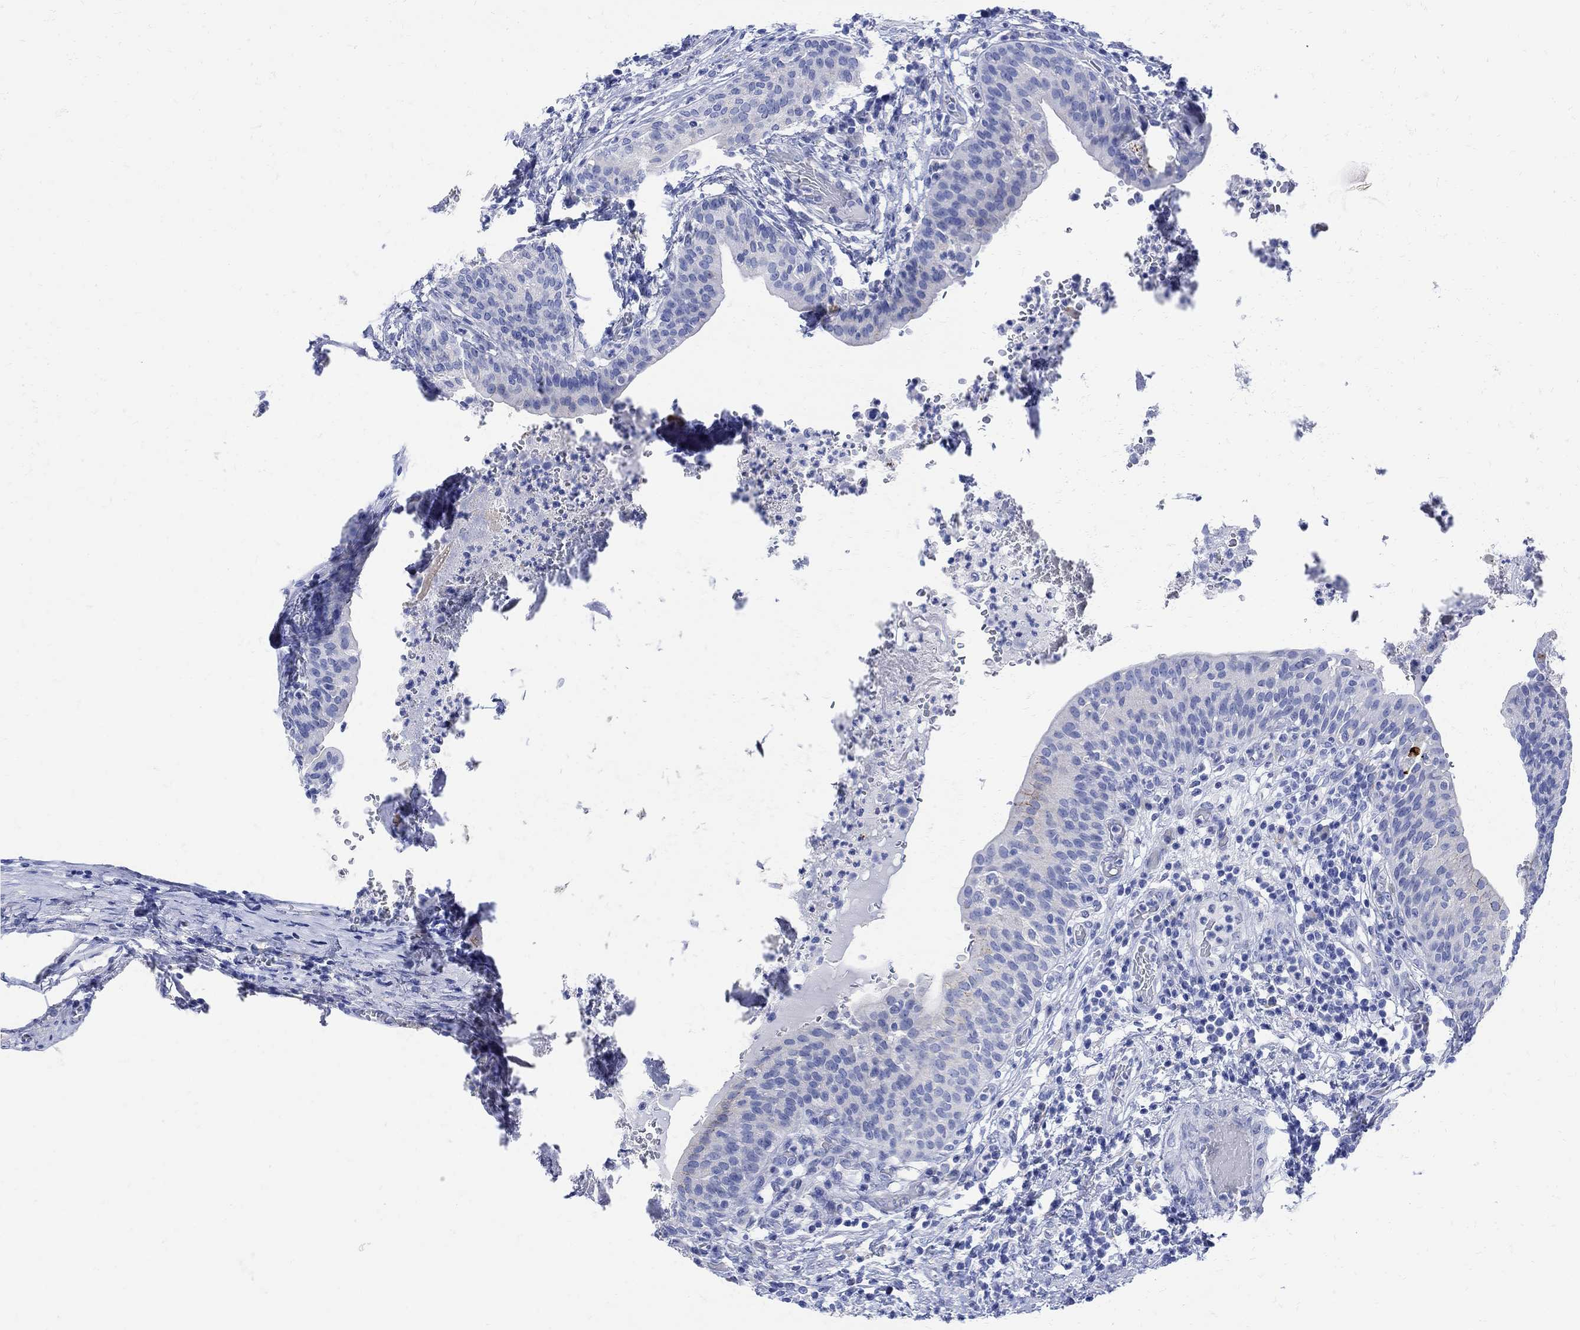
{"staining": {"intensity": "negative", "quantity": "none", "location": "none"}, "tissue": "urinary bladder", "cell_type": "Urothelial cells", "image_type": "normal", "snomed": [{"axis": "morphology", "description": "Normal tissue, NOS"}, {"axis": "topography", "description": "Urinary bladder"}], "caption": "Histopathology image shows no significant protein expression in urothelial cells of unremarkable urinary bladder.", "gene": "MYL1", "patient": {"sex": "male", "age": 66}}